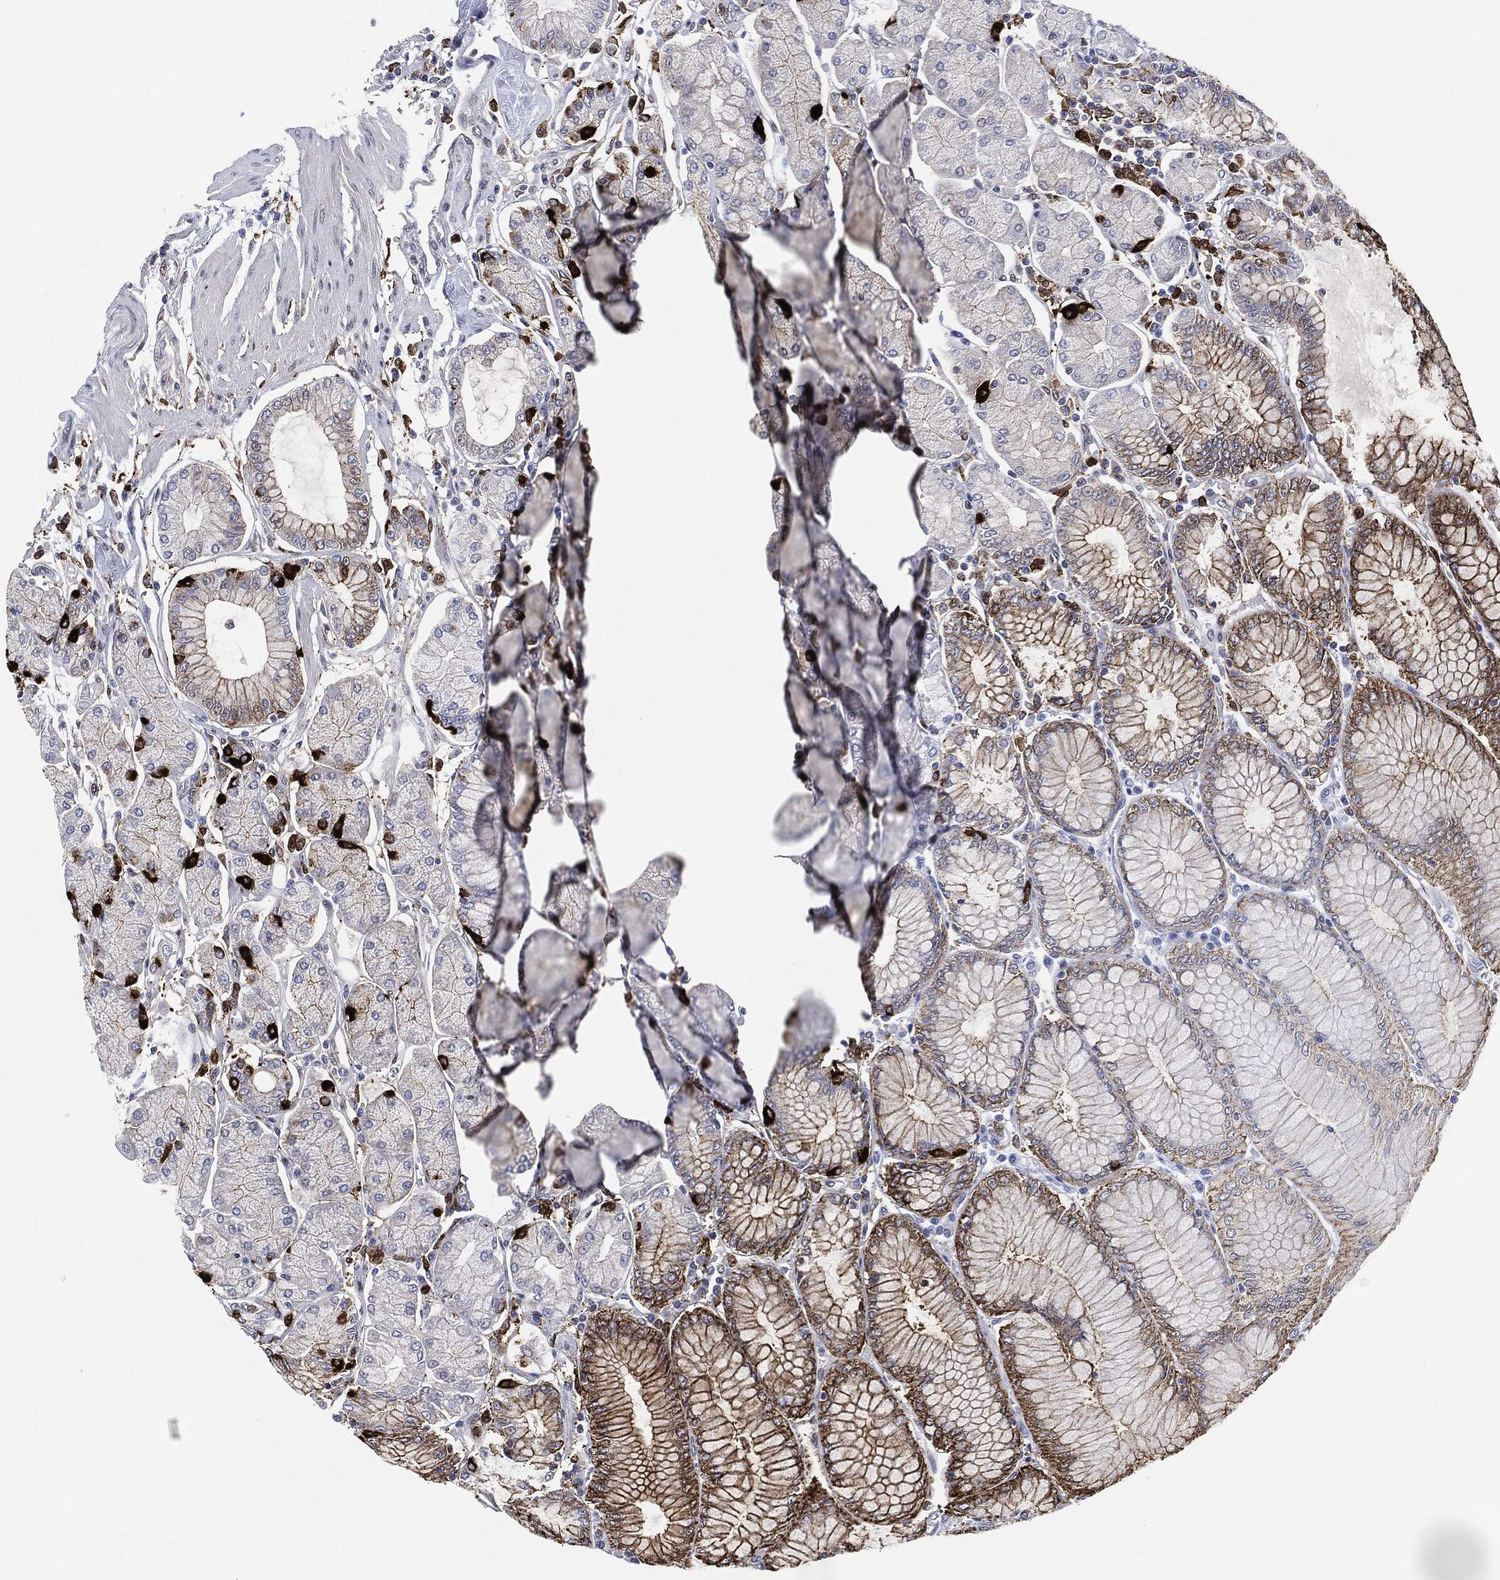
{"staining": {"intensity": "strong", "quantity": "<25%", "location": "cytoplasmic/membranous"}, "tissue": "stomach", "cell_type": "Glandular cells", "image_type": "normal", "snomed": [{"axis": "morphology", "description": "Normal tissue, NOS"}, {"axis": "morphology", "description": "Adenocarcinoma, NOS"}, {"axis": "topography", "description": "Stomach, upper"}, {"axis": "topography", "description": "Stomach"}], "caption": "High-power microscopy captured an immunohistochemistry (IHC) micrograph of benign stomach, revealing strong cytoplasmic/membranous positivity in about <25% of glandular cells.", "gene": "NANOS3", "patient": {"sex": "male", "age": 76}}